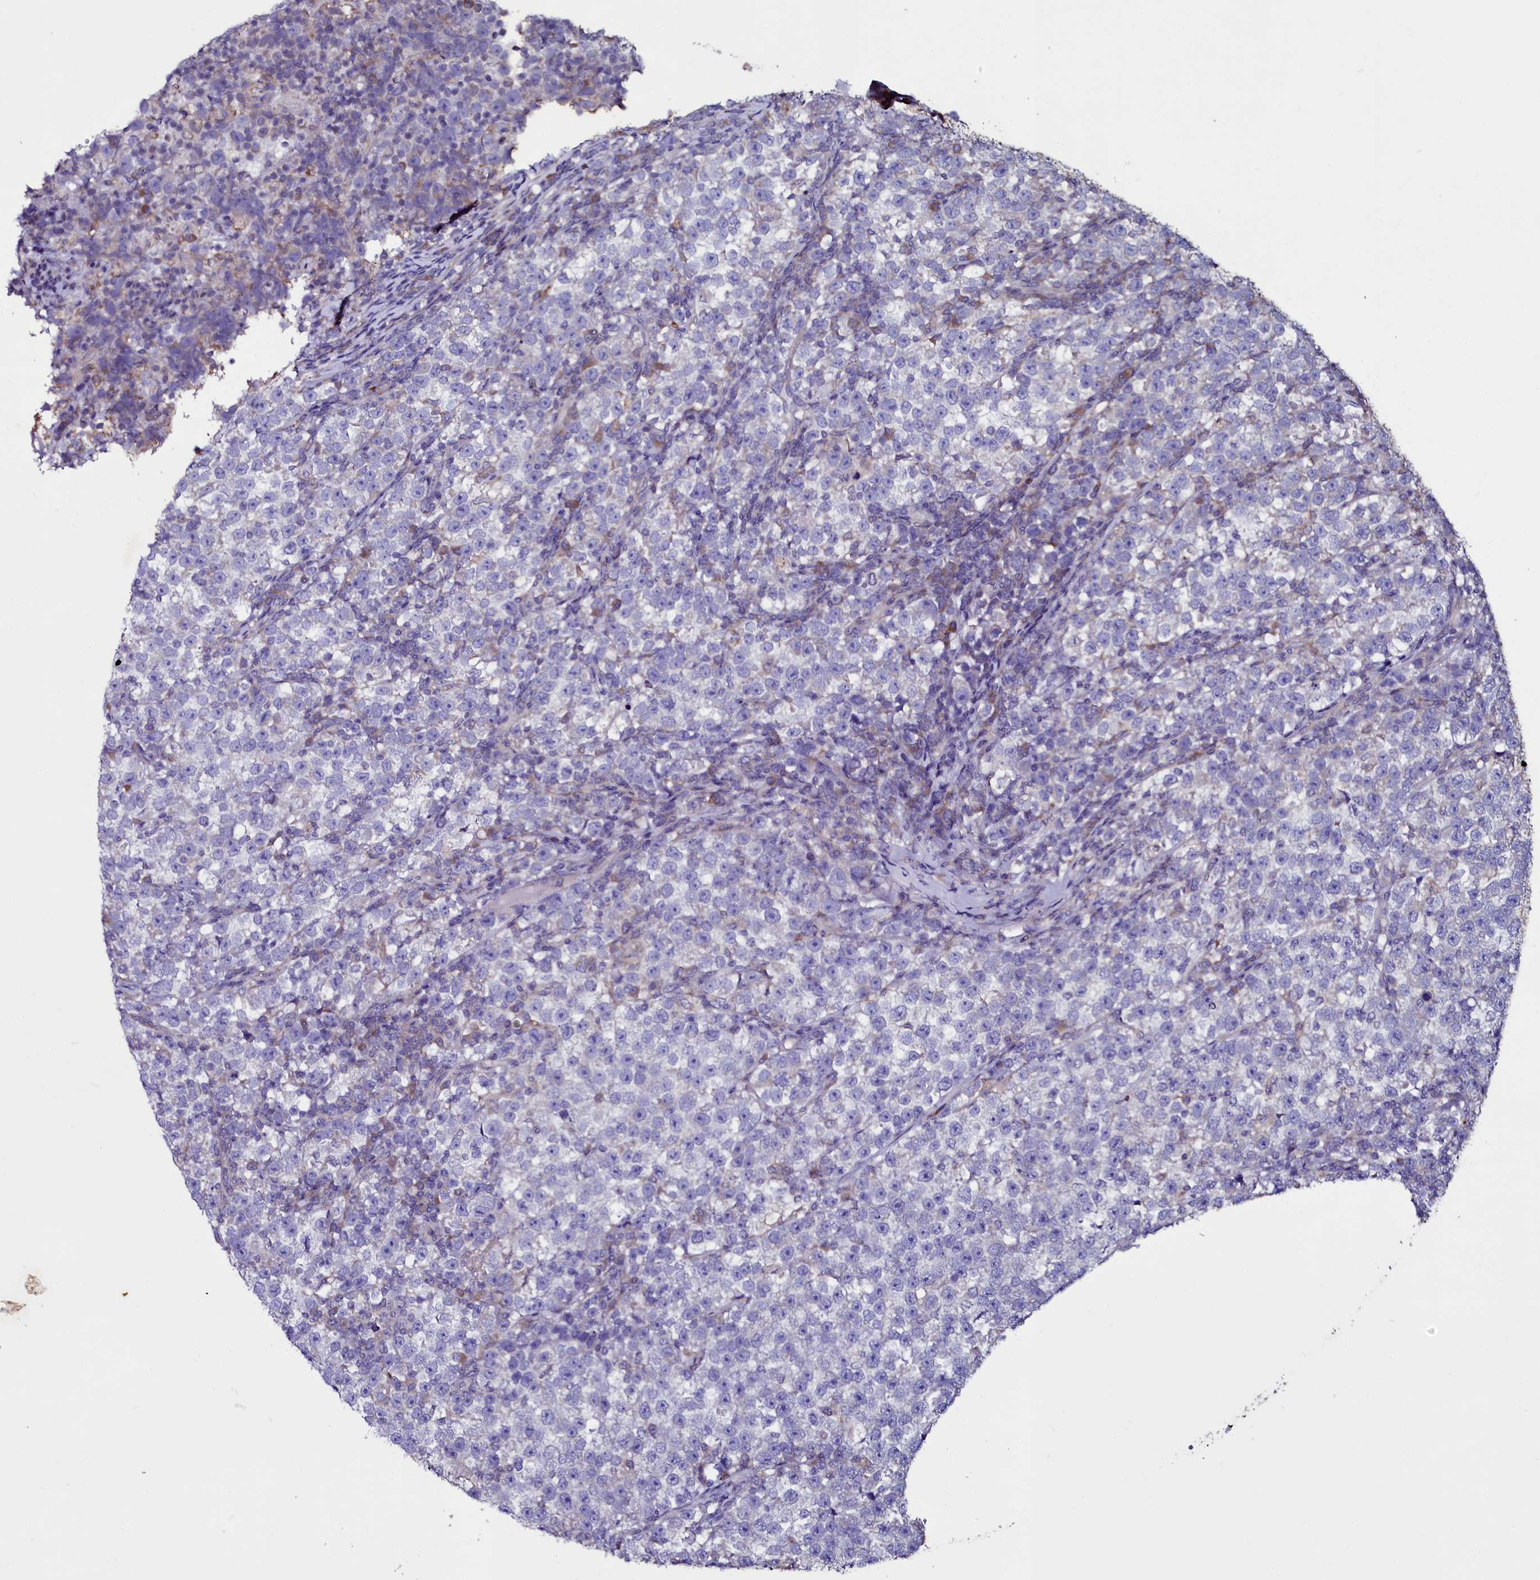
{"staining": {"intensity": "negative", "quantity": "none", "location": "none"}, "tissue": "testis cancer", "cell_type": "Tumor cells", "image_type": "cancer", "snomed": [{"axis": "morphology", "description": "Normal tissue, NOS"}, {"axis": "morphology", "description": "Seminoma, NOS"}, {"axis": "topography", "description": "Testis"}], "caption": "A high-resolution image shows immunohistochemistry (IHC) staining of testis seminoma, which displays no significant expression in tumor cells.", "gene": "SELENOT", "patient": {"sex": "male", "age": 43}}